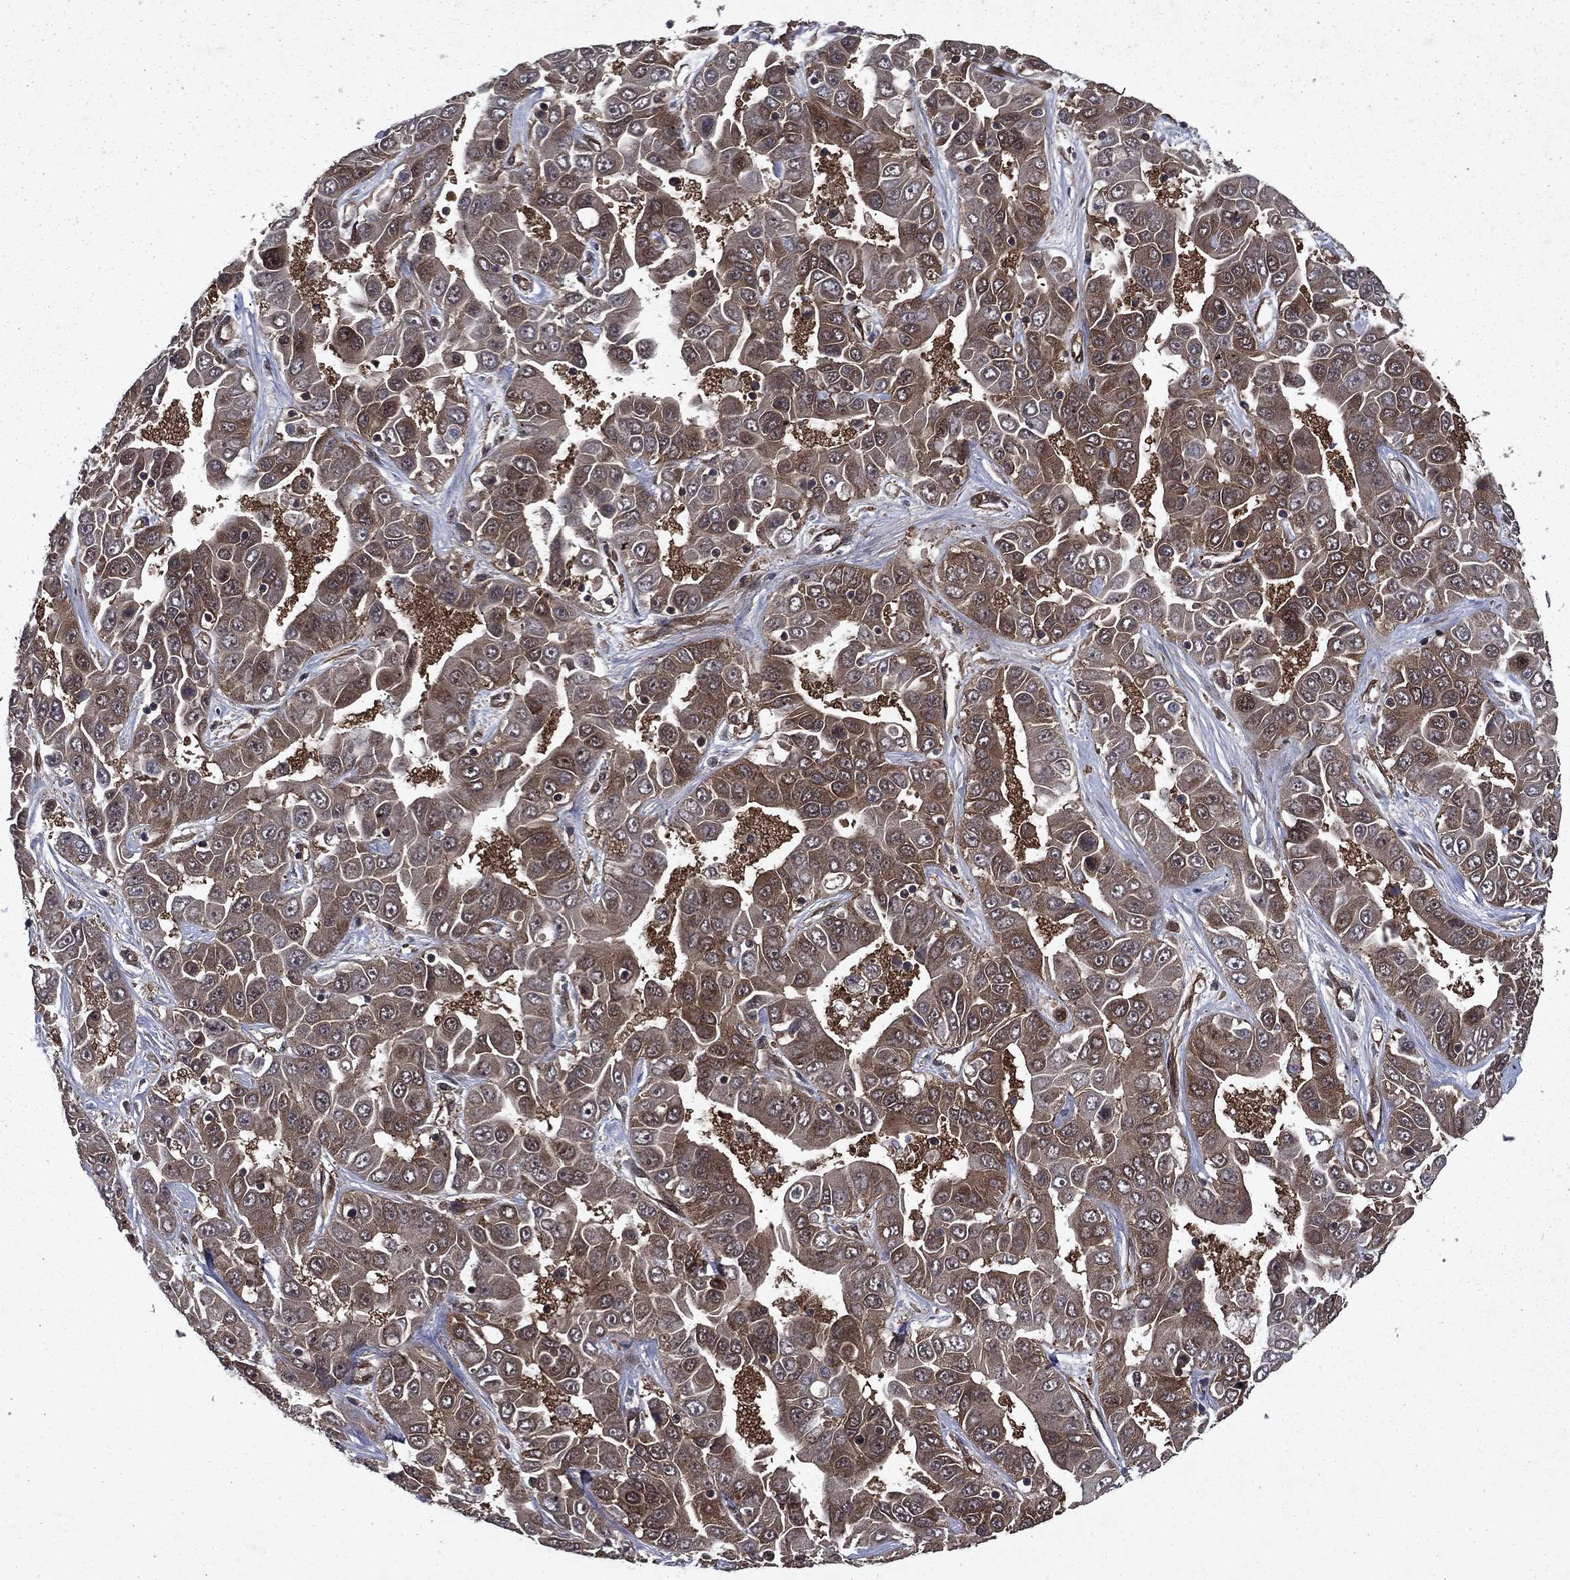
{"staining": {"intensity": "moderate", "quantity": "25%-75%", "location": "cytoplasmic/membranous,nuclear"}, "tissue": "liver cancer", "cell_type": "Tumor cells", "image_type": "cancer", "snomed": [{"axis": "morphology", "description": "Cholangiocarcinoma"}, {"axis": "topography", "description": "Liver"}], "caption": "Tumor cells reveal medium levels of moderate cytoplasmic/membranous and nuclear positivity in about 25%-75% of cells in liver cholangiocarcinoma. (IHC, brightfield microscopy, high magnification).", "gene": "FGD1", "patient": {"sex": "female", "age": 52}}